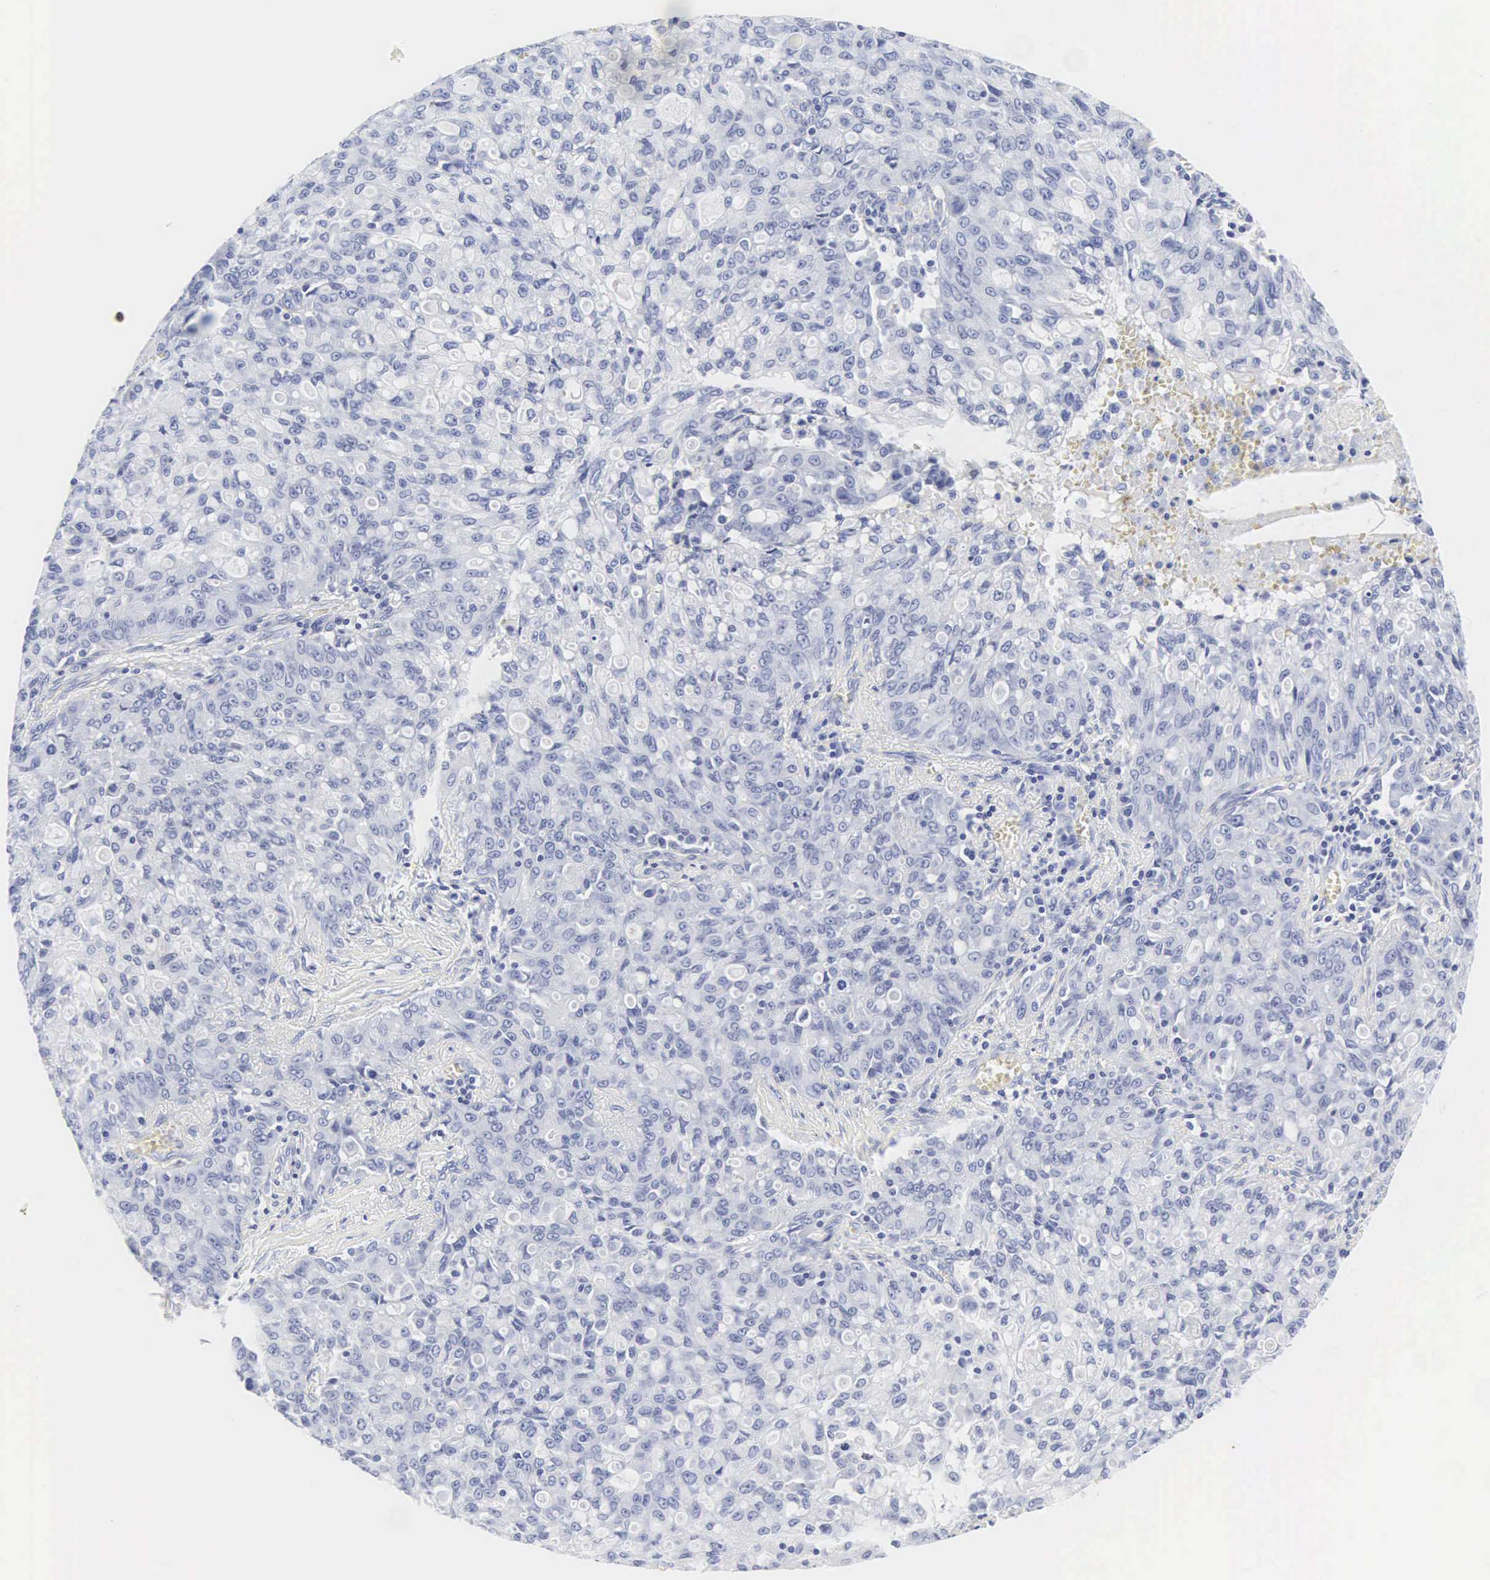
{"staining": {"intensity": "negative", "quantity": "none", "location": "none"}, "tissue": "lung cancer", "cell_type": "Tumor cells", "image_type": "cancer", "snomed": [{"axis": "morphology", "description": "Adenocarcinoma, NOS"}, {"axis": "topography", "description": "Lung"}], "caption": "Lung adenocarcinoma stained for a protein using immunohistochemistry displays no positivity tumor cells.", "gene": "INS", "patient": {"sex": "female", "age": 44}}